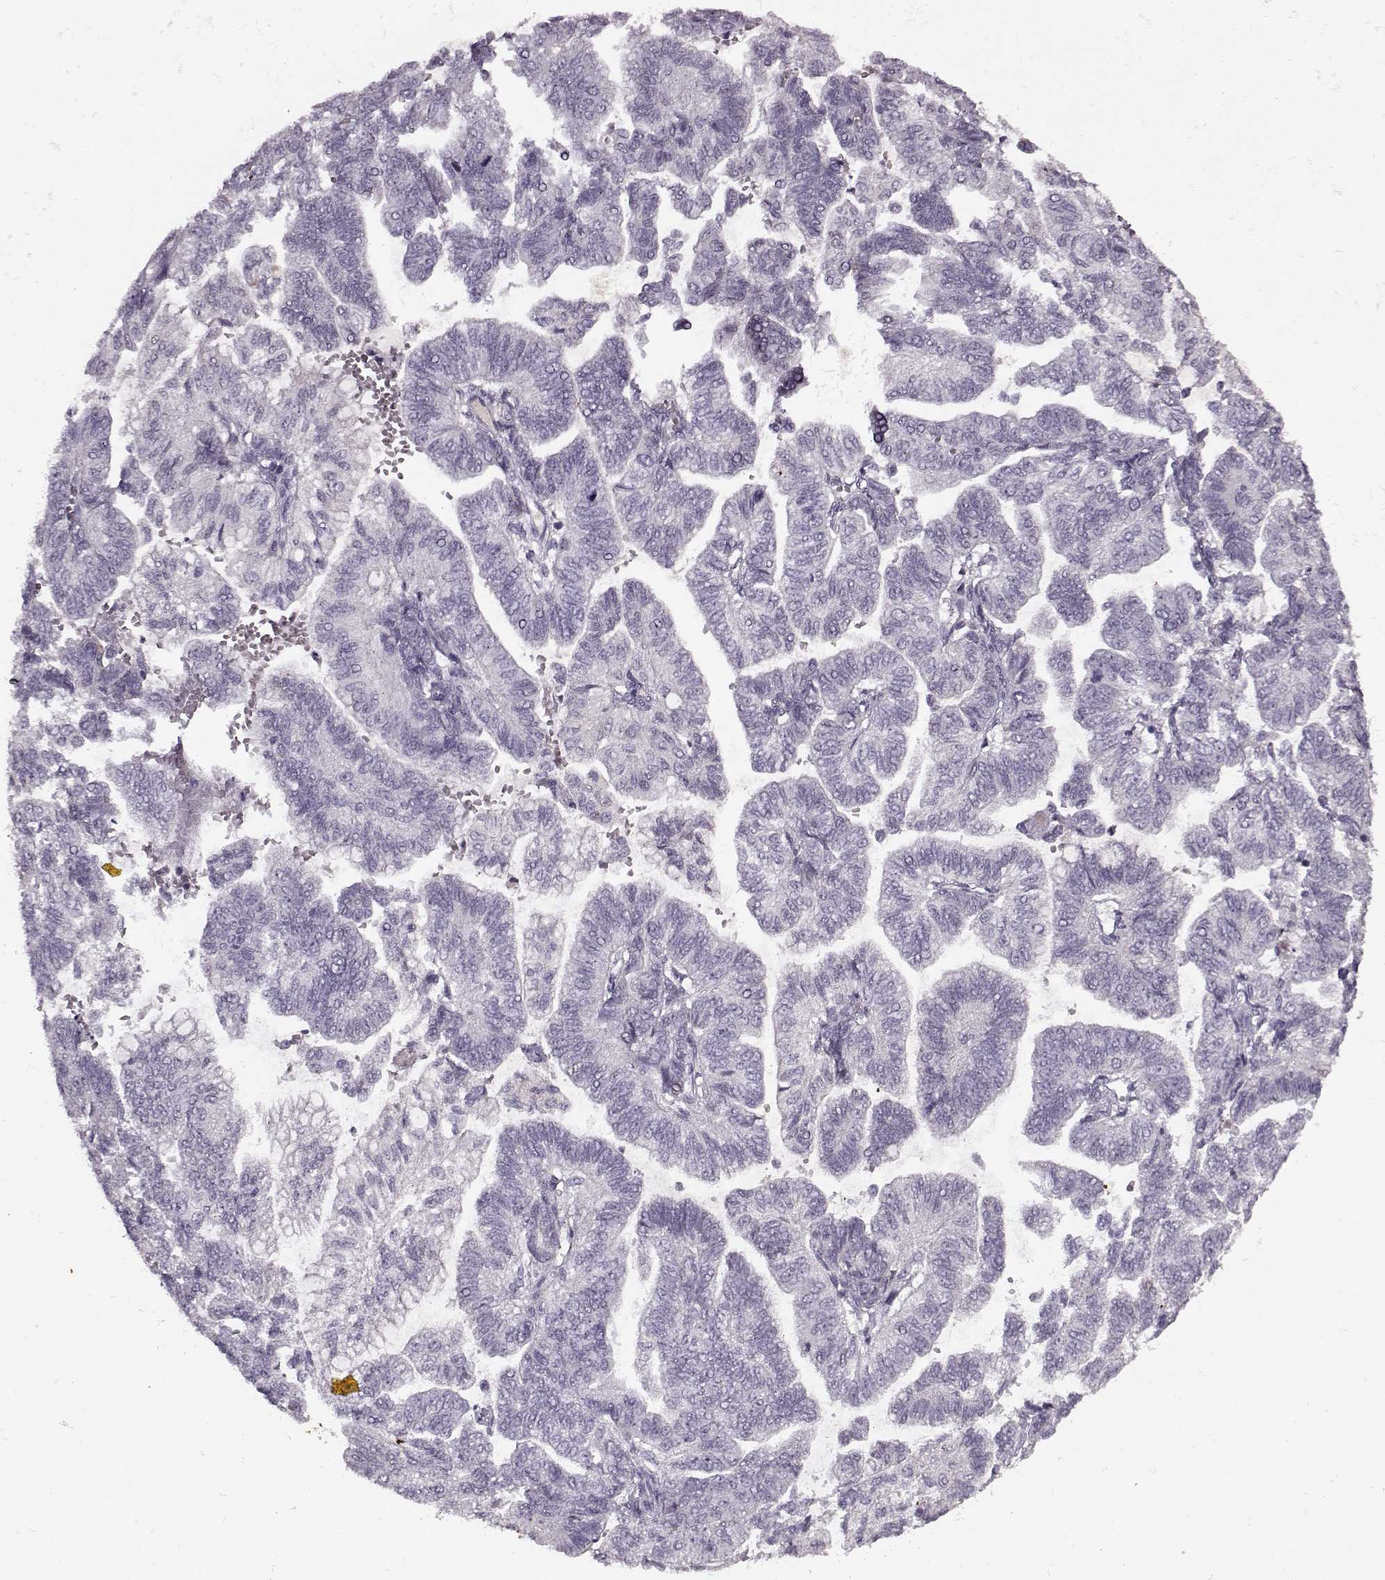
{"staining": {"intensity": "negative", "quantity": "none", "location": "none"}, "tissue": "stomach cancer", "cell_type": "Tumor cells", "image_type": "cancer", "snomed": [{"axis": "morphology", "description": "Adenocarcinoma, NOS"}, {"axis": "topography", "description": "Stomach"}], "caption": "IHC micrograph of stomach cancer (adenocarcinoma) stained for a protein (brown), which exhibits no positivity in tumor cells.", "gene": "KRT9", "patient": {"sex": "male", "age": 83}}